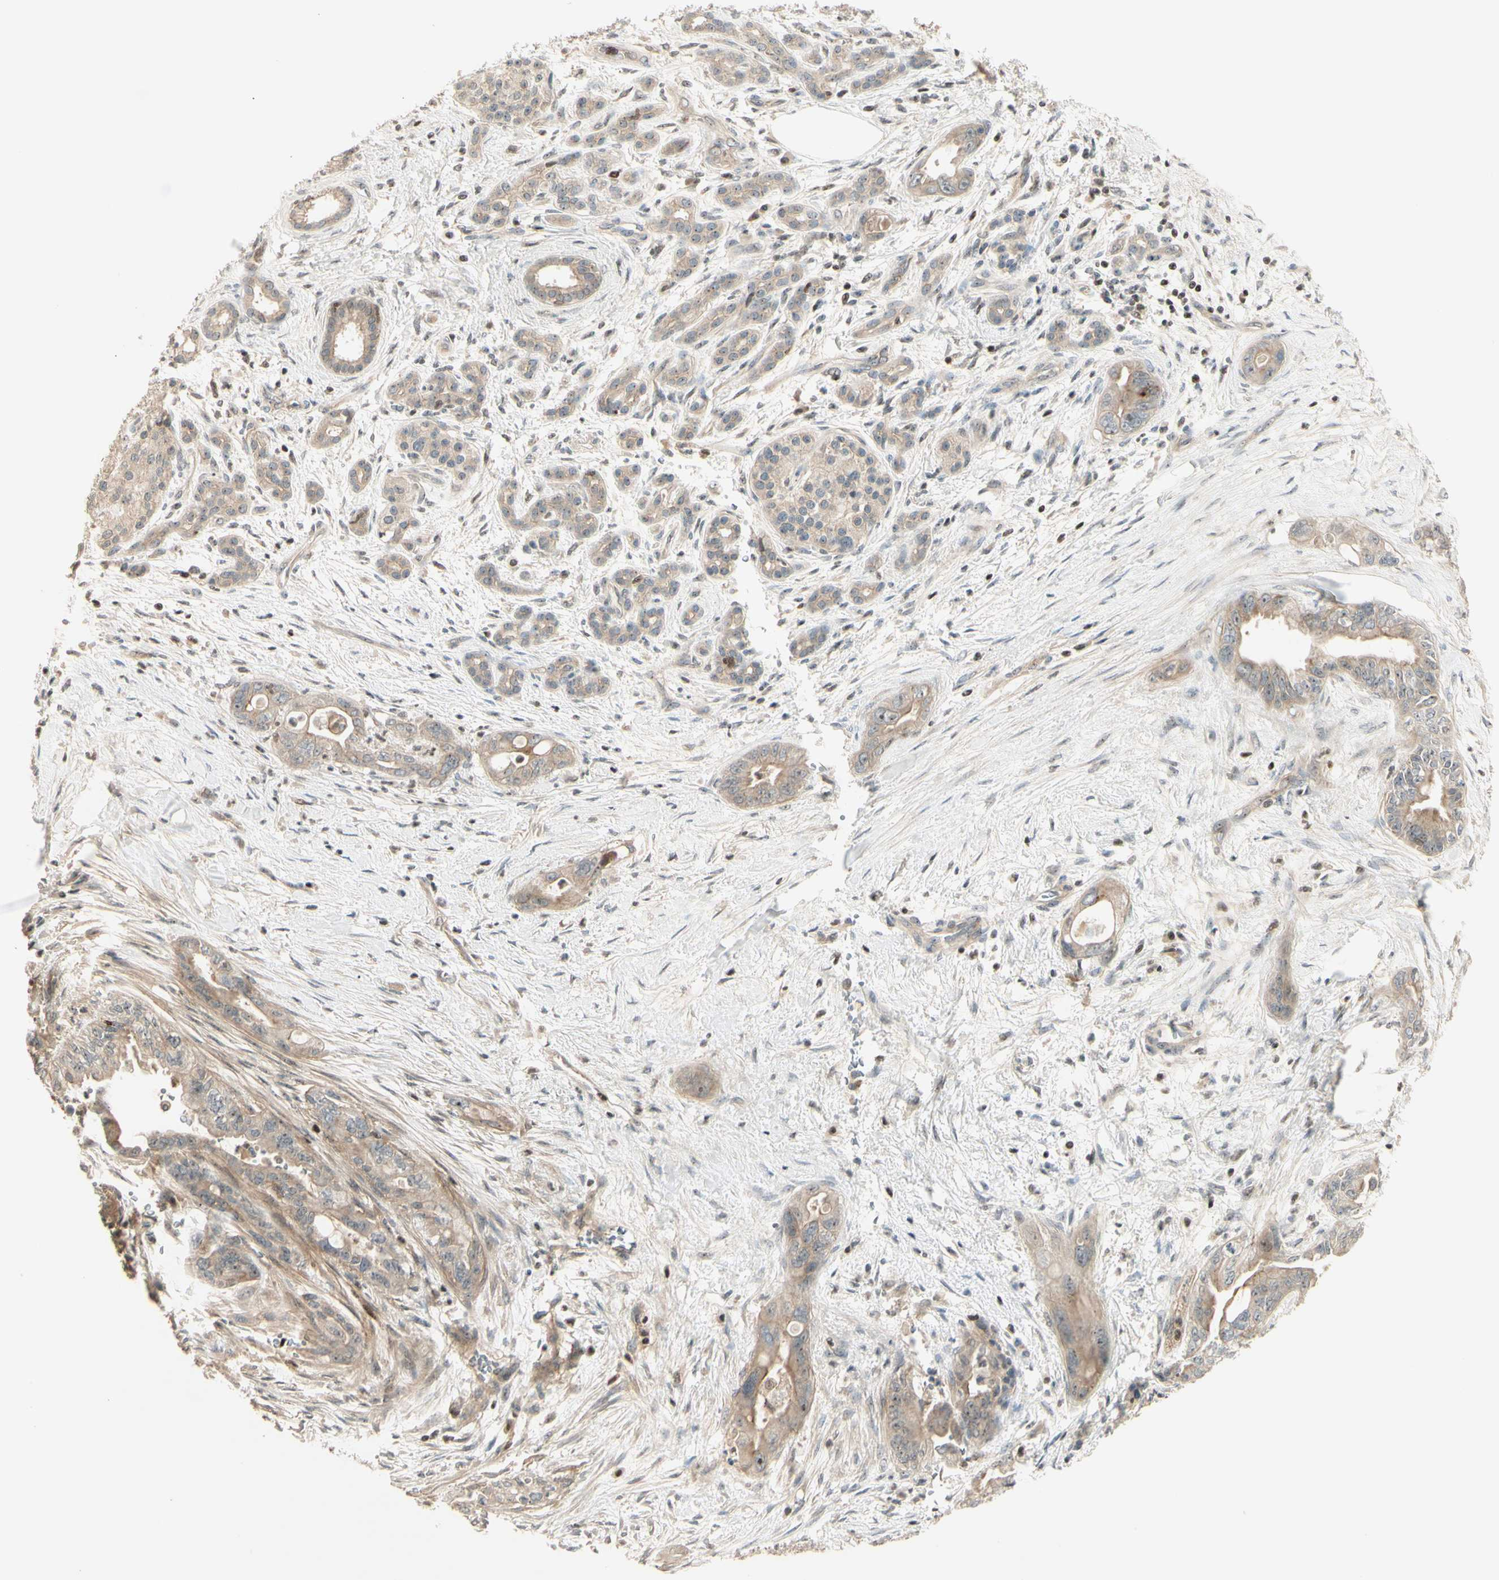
{"staining": {"intensity": "weak", "quantity": ">75%", "location": "cytoplasmic/membranous"}, "tissue": "pancreatic cancer", "cell_type": "Tumor cells", "image_type": "cancer", "snomed": [{"axis": "morphology", "description": "Adenocarcinoma, NOS"}, {"axis": "topography", "description": "Pancreas"}], "caption": "A brown stain labels weak cytoplasmic/membranous positivity of a protein in pancreatic adenocarcinoma tumor cells.", "gene": "NFYA", "patient": {"sex": "male", "age": 70}}